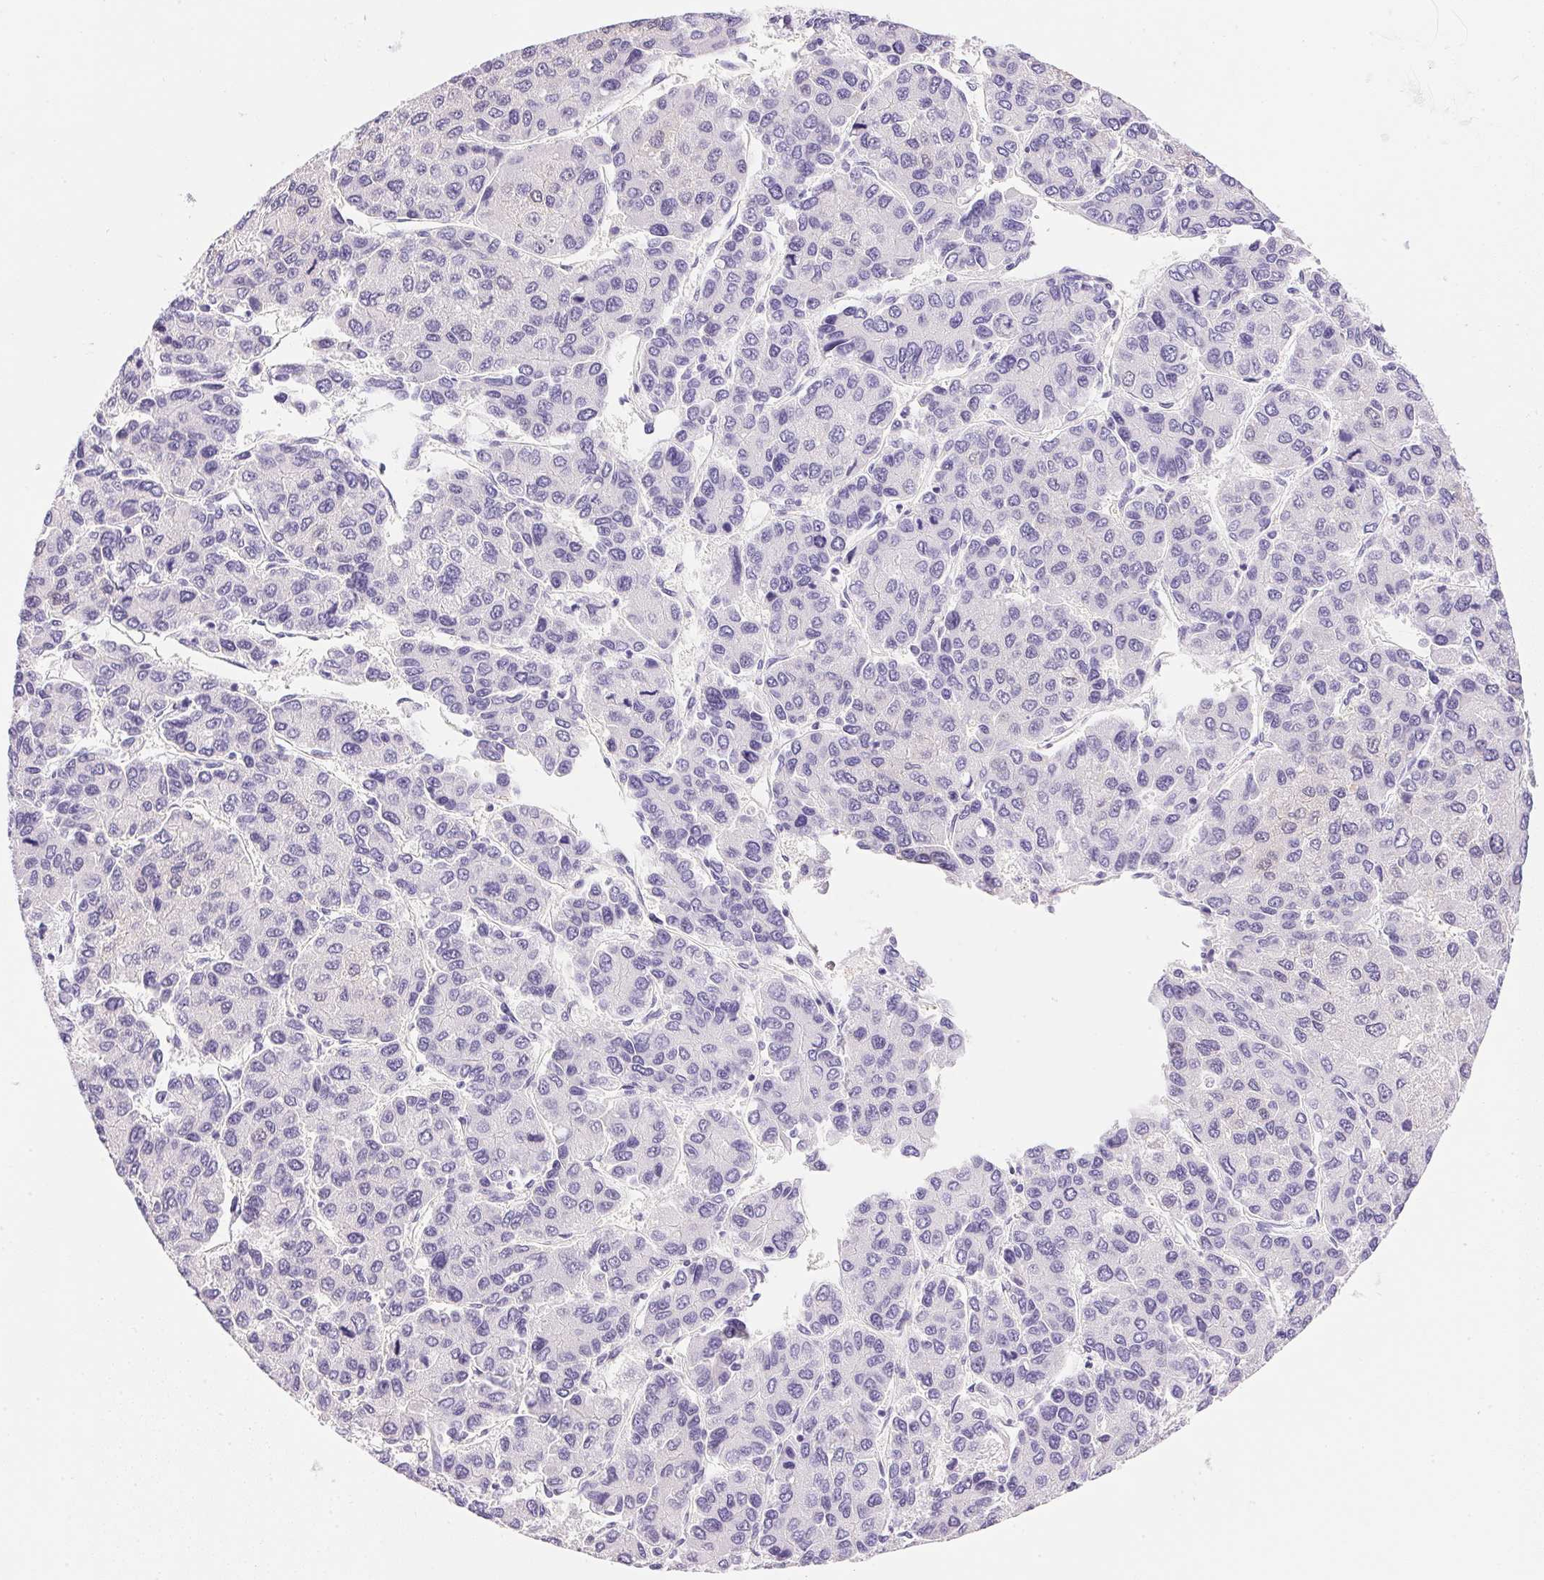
{"staining": {"intensity": "negative", "quantity": "none", "location": "none"}, "tissue": "liver cancer", "cell_type": "Tumor cells", "image_type": "cancer", "snomed": [{"axis": "morphology", "description": "Carcinoma, Hepatocellular, NOS"}, {"axis": "topography", "description": "Liver"}], "caption": "This is an IHC photomicrograph of liver cancer. There is no expression in tumor cells.", "gene": "ATP6V0A4", "patient": {"sex": "female", "age": 66}}